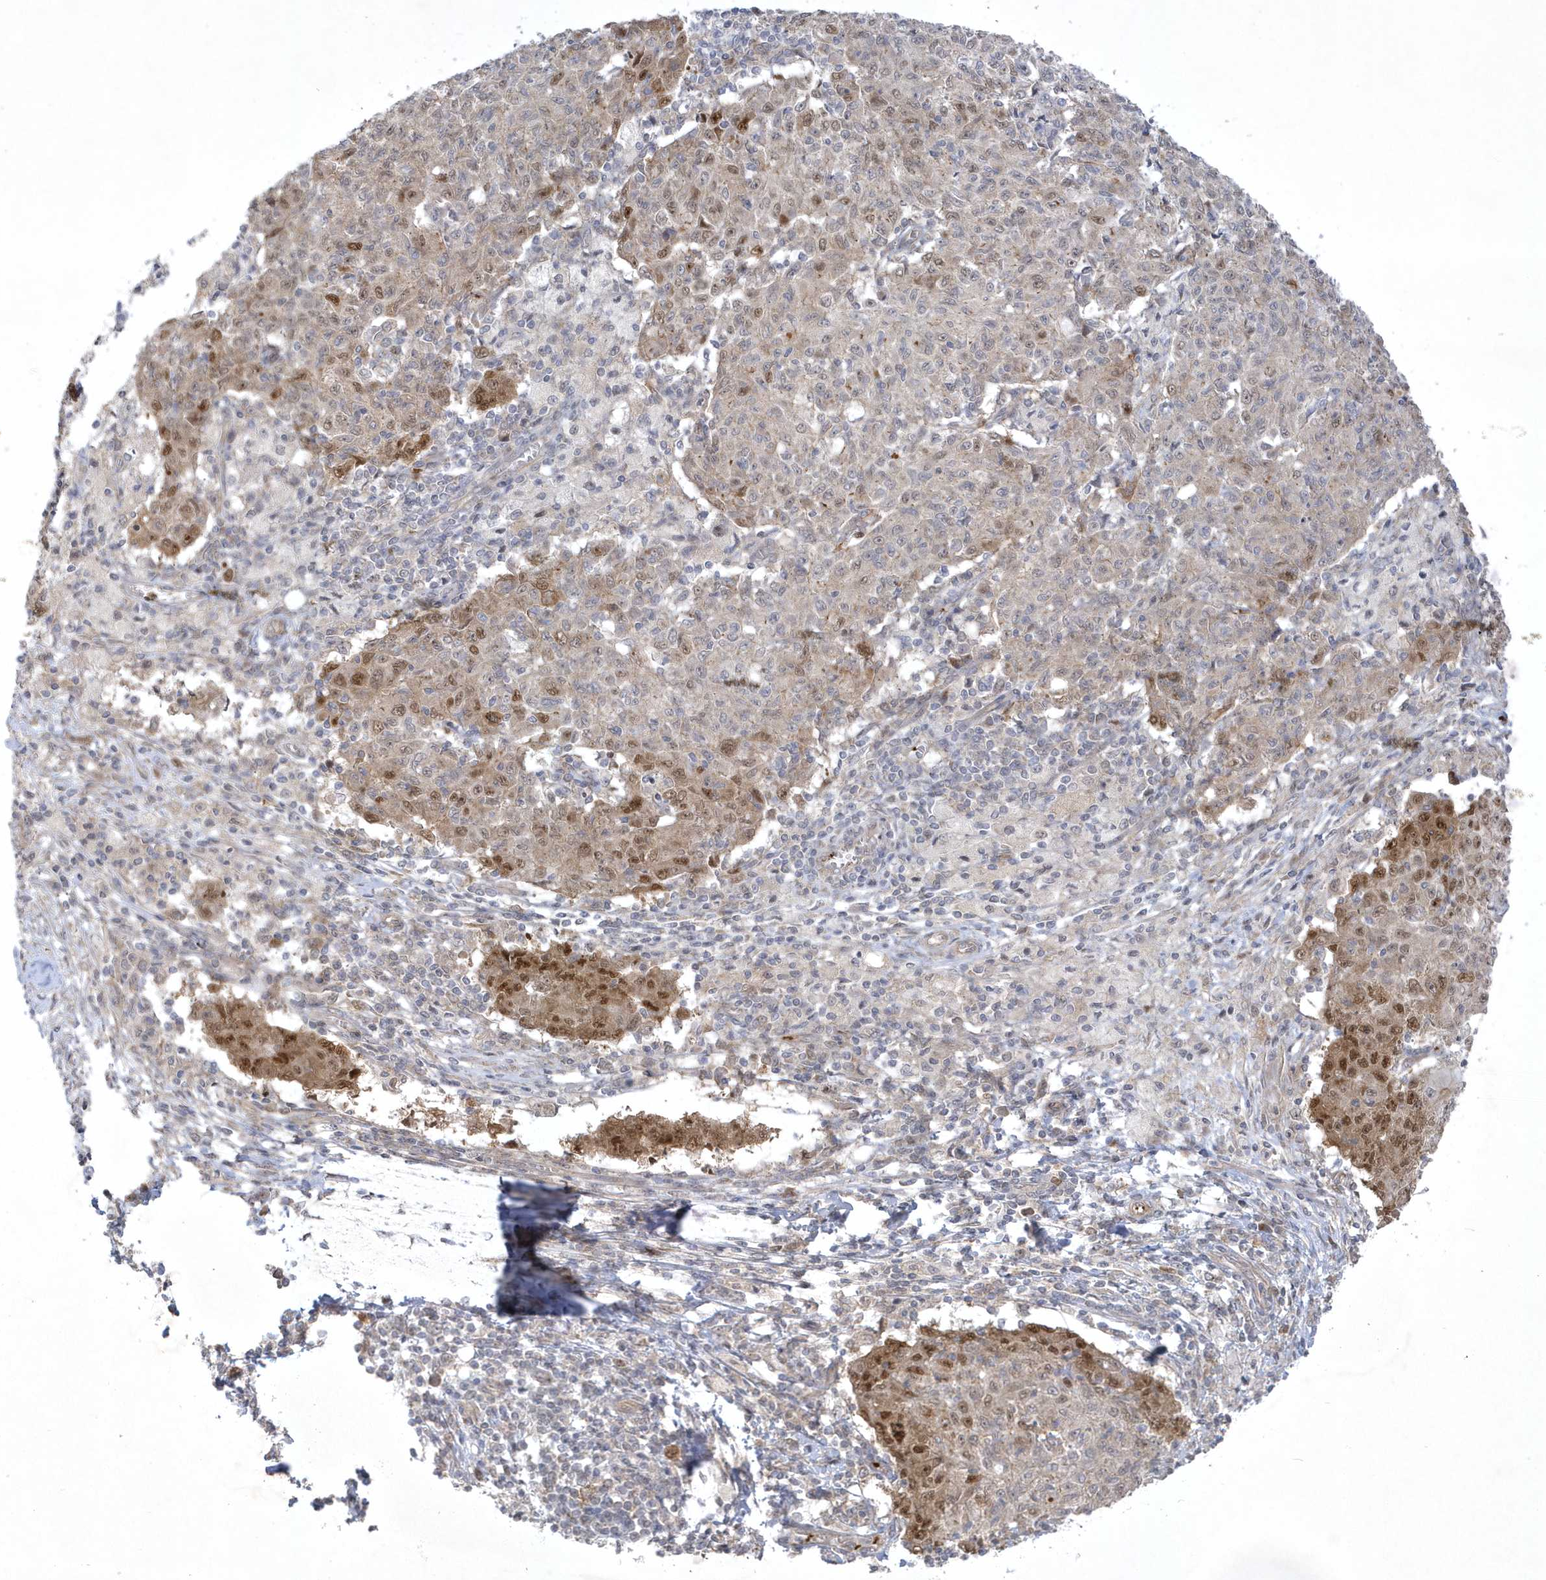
{"staining": {"intensity": "moderate", "quantity": "<25%", "location": "cytoplasmic/membranous,nuclear"}, "tissue": "ovarian cancer", "cell_type": "Tumor cells", "image_type": "cancer", "snomed": [{"axis": "morphology", "description": "Carcinoma, endometroid"}, {"axis": "topography", "description": "Ovary"}], "caption": "This photomicrograph shows immunohistochemistry (IHC) staining of ovarian cancer, with low moderate cytoplasmic/membranous and nuclear positivity in about <25% of tumor cells.", "gene": "NAF1", "patient": {"sex": "female", "age": 42}}